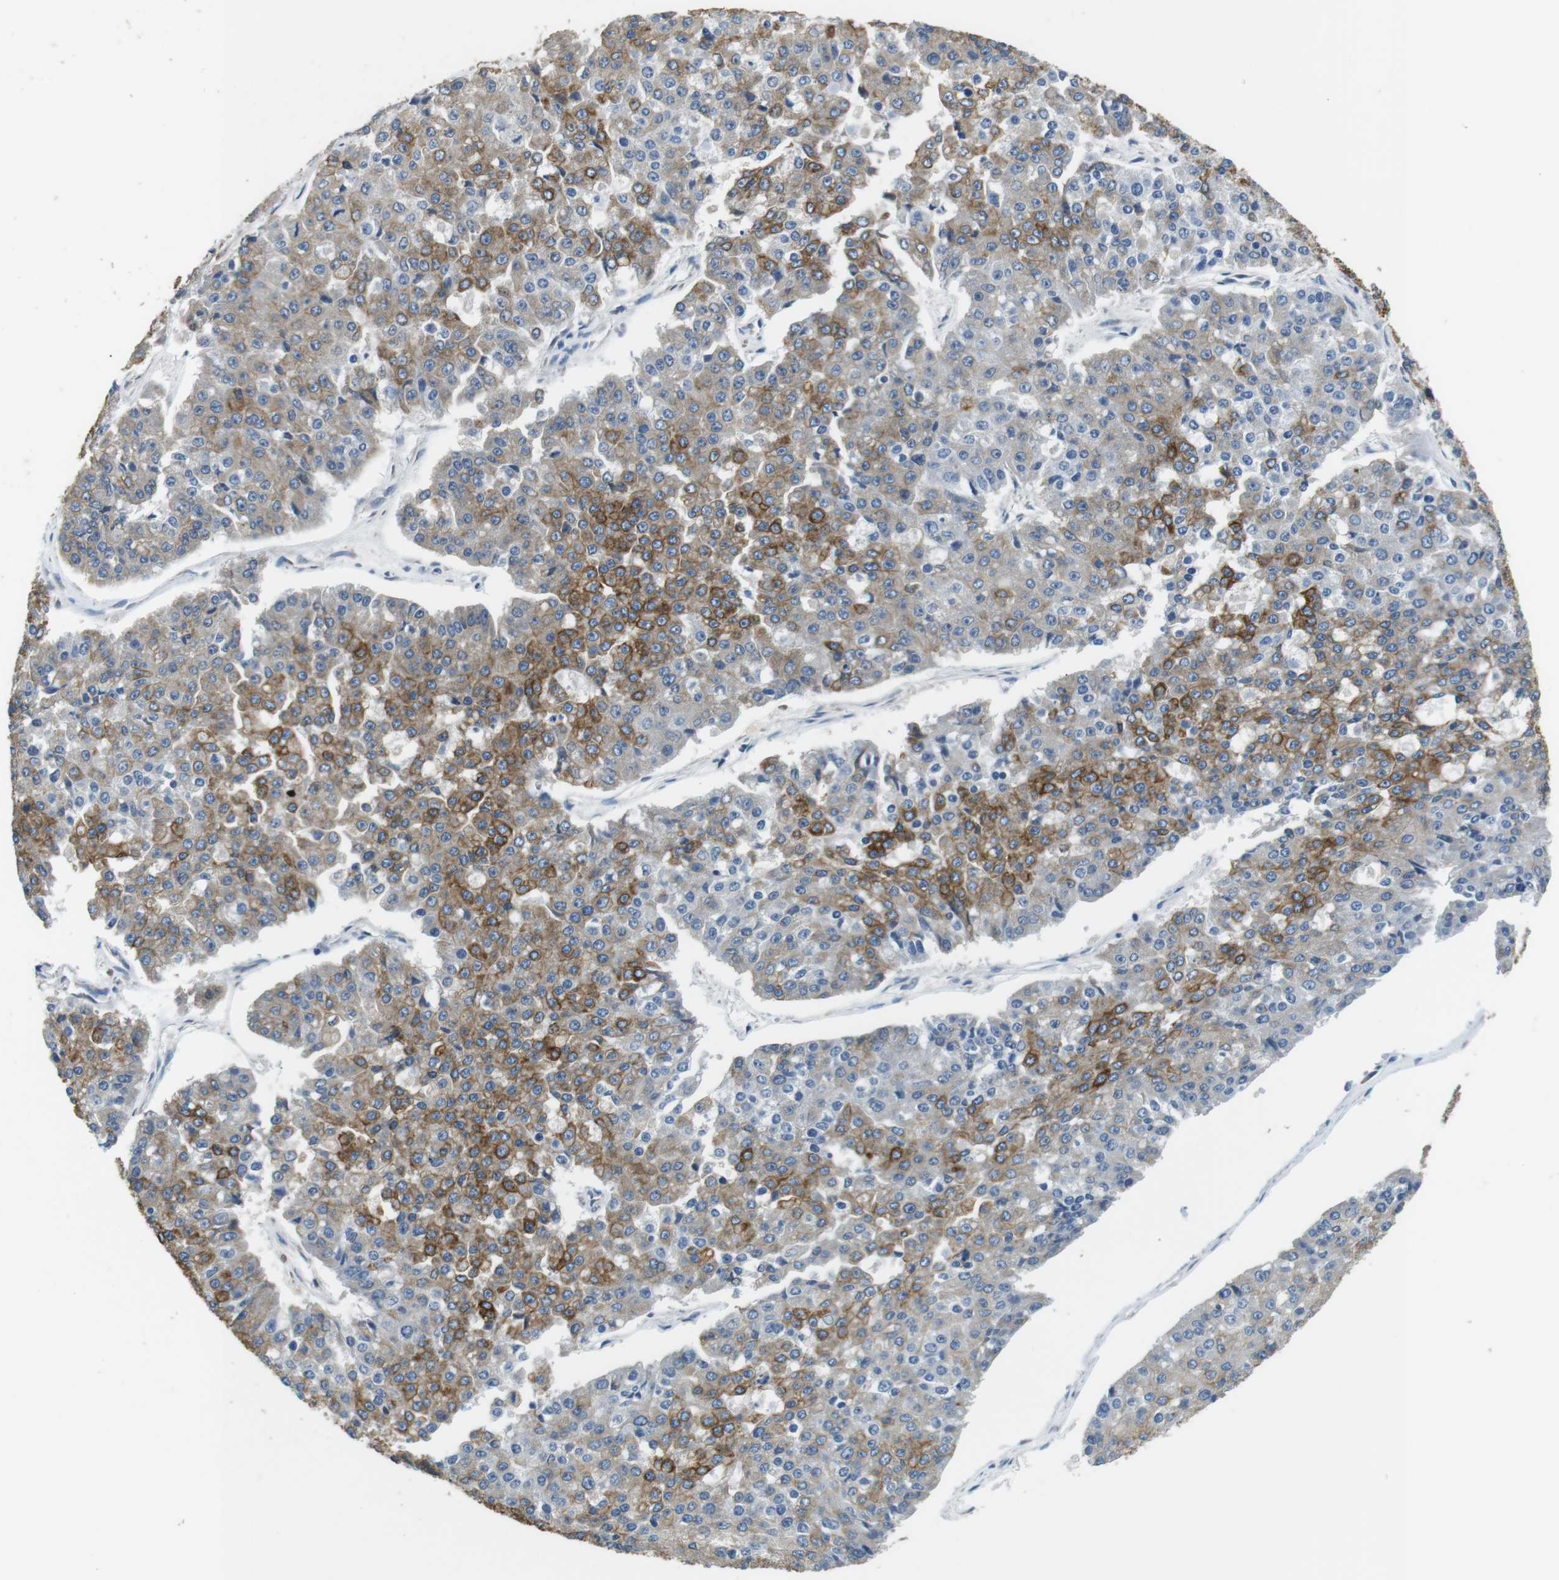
{"staining": {"intensity": "moderate", "quantity": "25%-75%", "location": "cytoplasmic/membranous"}, "tissue": "pancreatic cancer", "cell_type": "Tumor cells", "image_type": "cancer", "snomed": [{"axis": "morphology", "description": "Adenocarcinoma, NOS"}, {"axis": "topography", "description": "Pancreas"}], "caption": "A histopathology image of human adenocarcinoma (pancreatic) stained for a protein demonstrates moderate cytoplasmic/membranous brown staining in tumor cells.", "gene": "UNC5CL", "patient": {"sex": "male", "age": 50}}